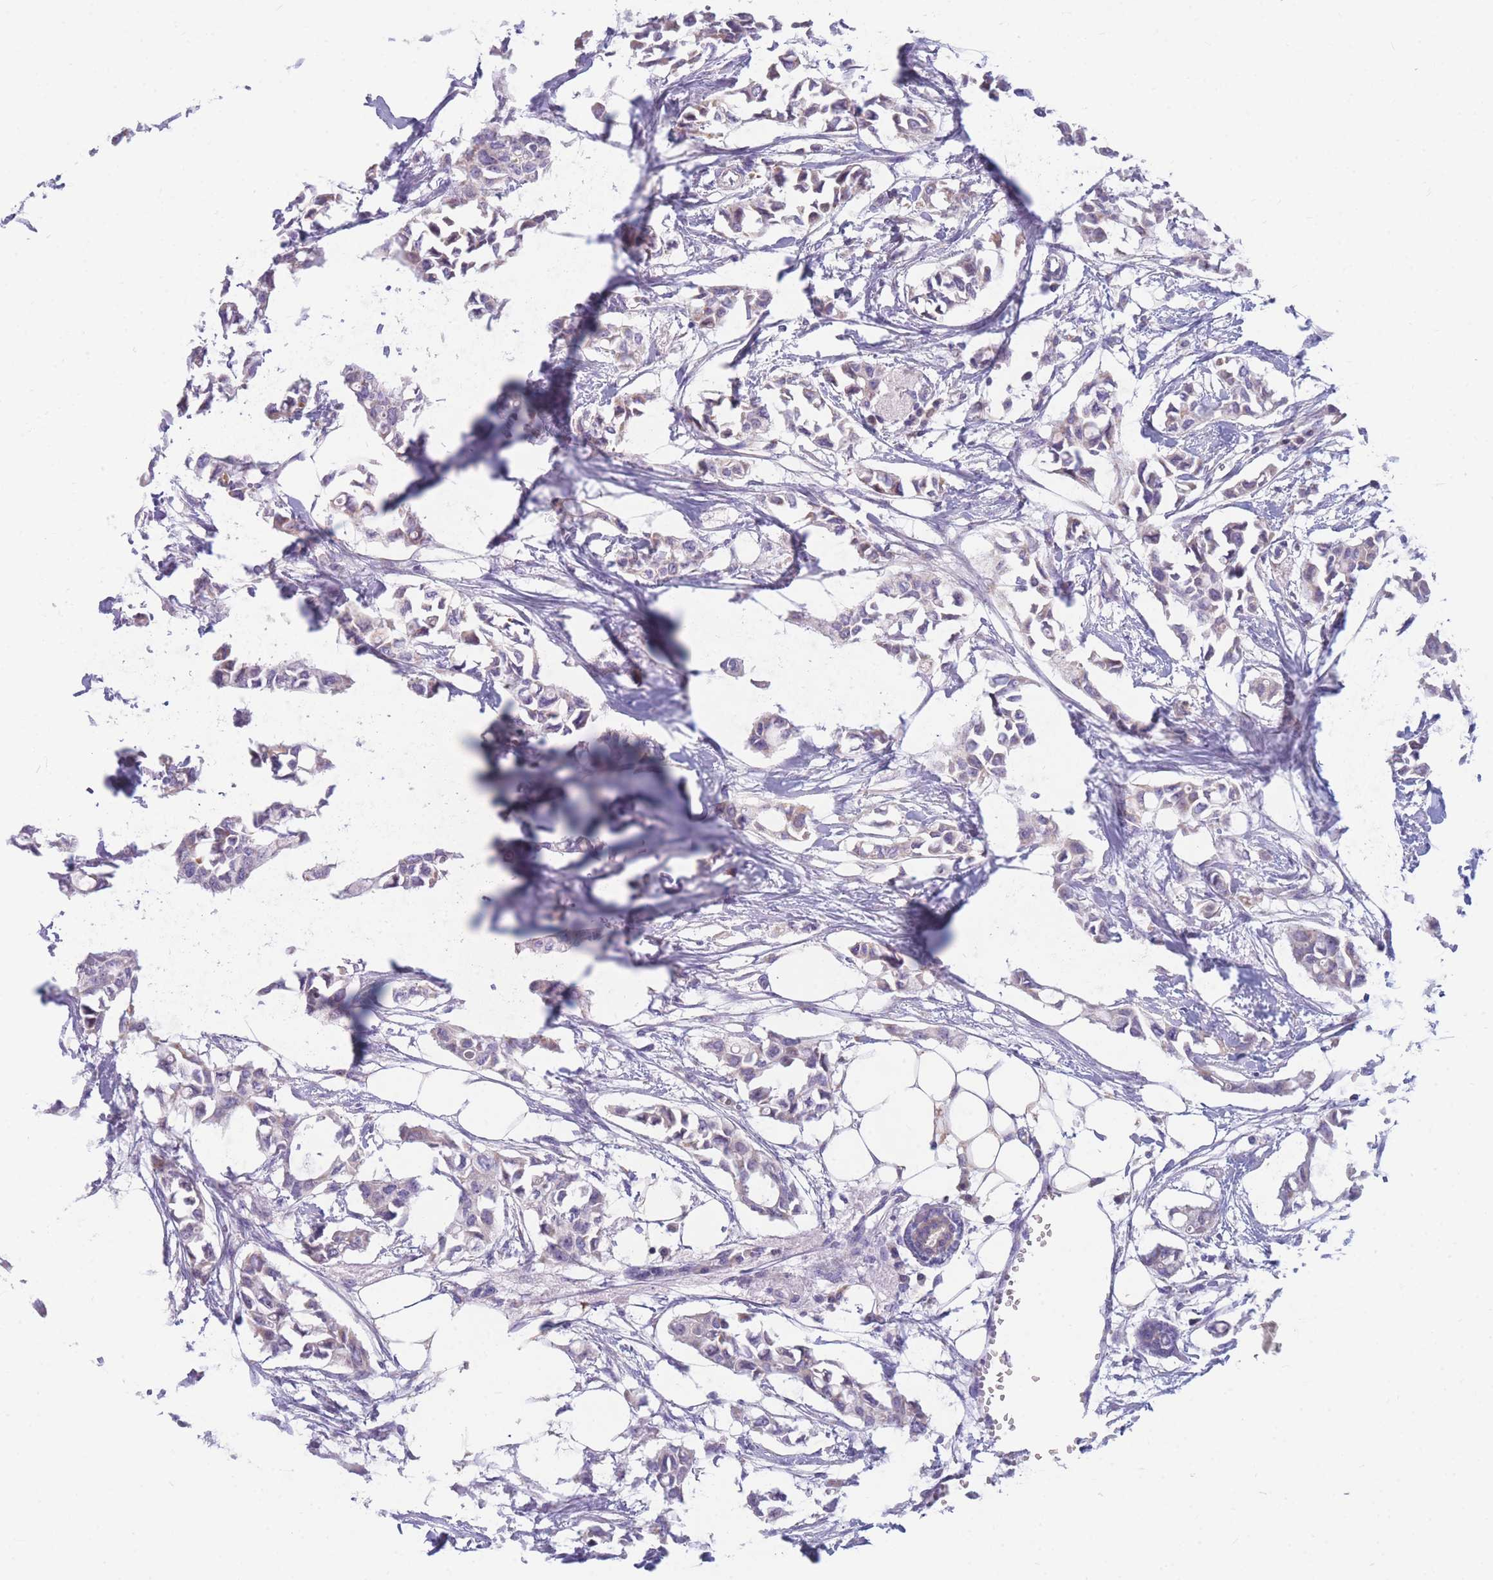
{"staining": {"intensity": "weak", "quantity": "<25%", "location": "cytoplasmic/membranous"}, "tissue": "breast cancer", "cell_type": "Tumor cells", "image_type": "cancer", "snomed": [{"axis": "morphology", "description": "Duct carcinoma"}, {"axis": "topography", "description": "Breast"}], "caption": "IHC micrograph of human breast cancer stained for a protein (brown), which exhibits no expression in tumor cells.", "gene": "DHRS11", "patient": {"sex": "female", "age": 41}}